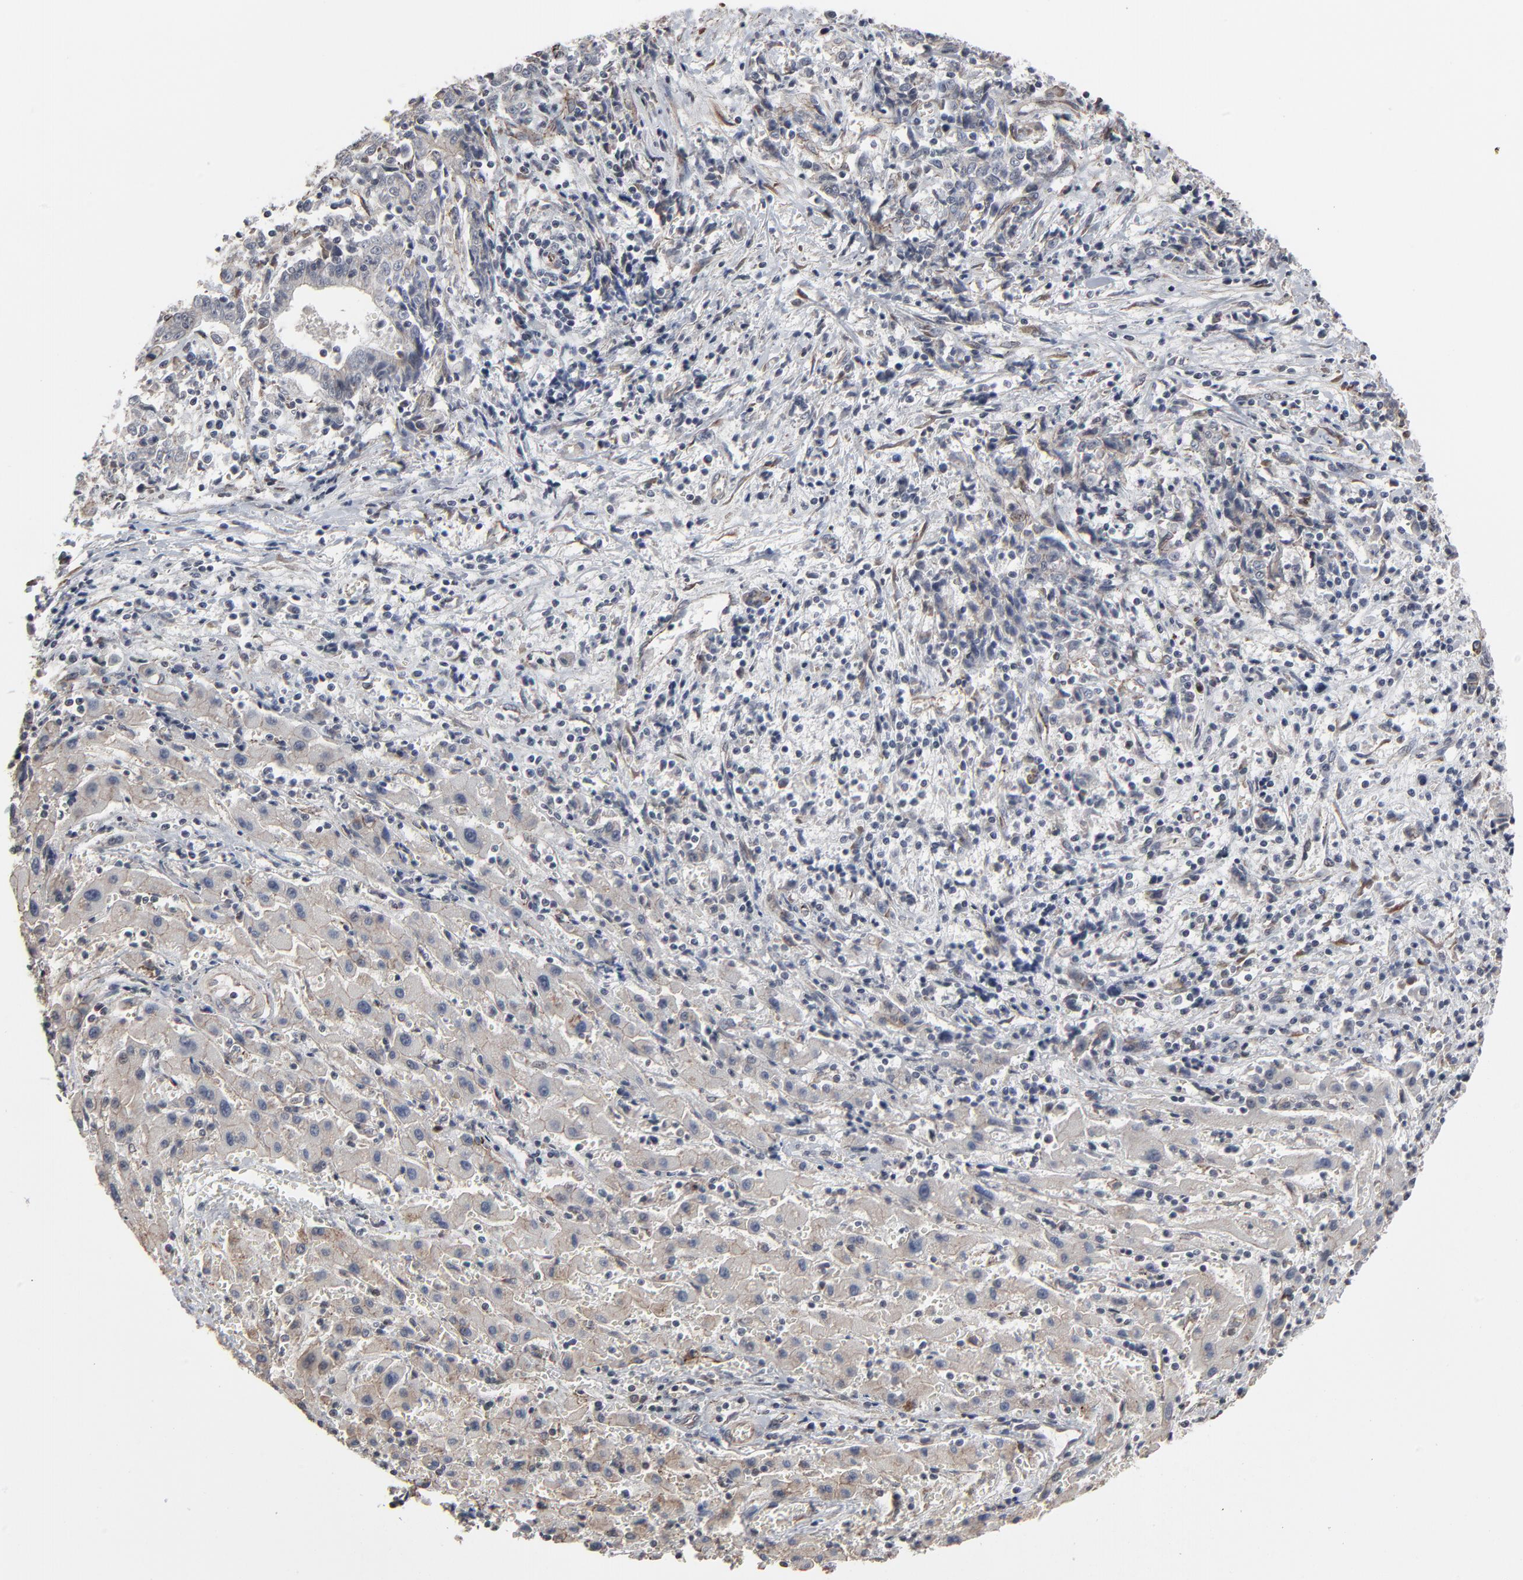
{"staining": {"intensity": "negative", "quantity": "none", "location": "none"}, "tissue": "liver cancer", "cell_type": "Tumor cells", "image_type": "cancer", "snomed": [{"axis": "morphology", "description": "Cholangiocarcinoma"}, {"axis": "topography", "description": "Liver"}], "caption": "Protein analysis of liver cancer displays no significant staining in tumor cells.", "gene": "CTNND1", "patient": {"sex": "male", "age": 57}}